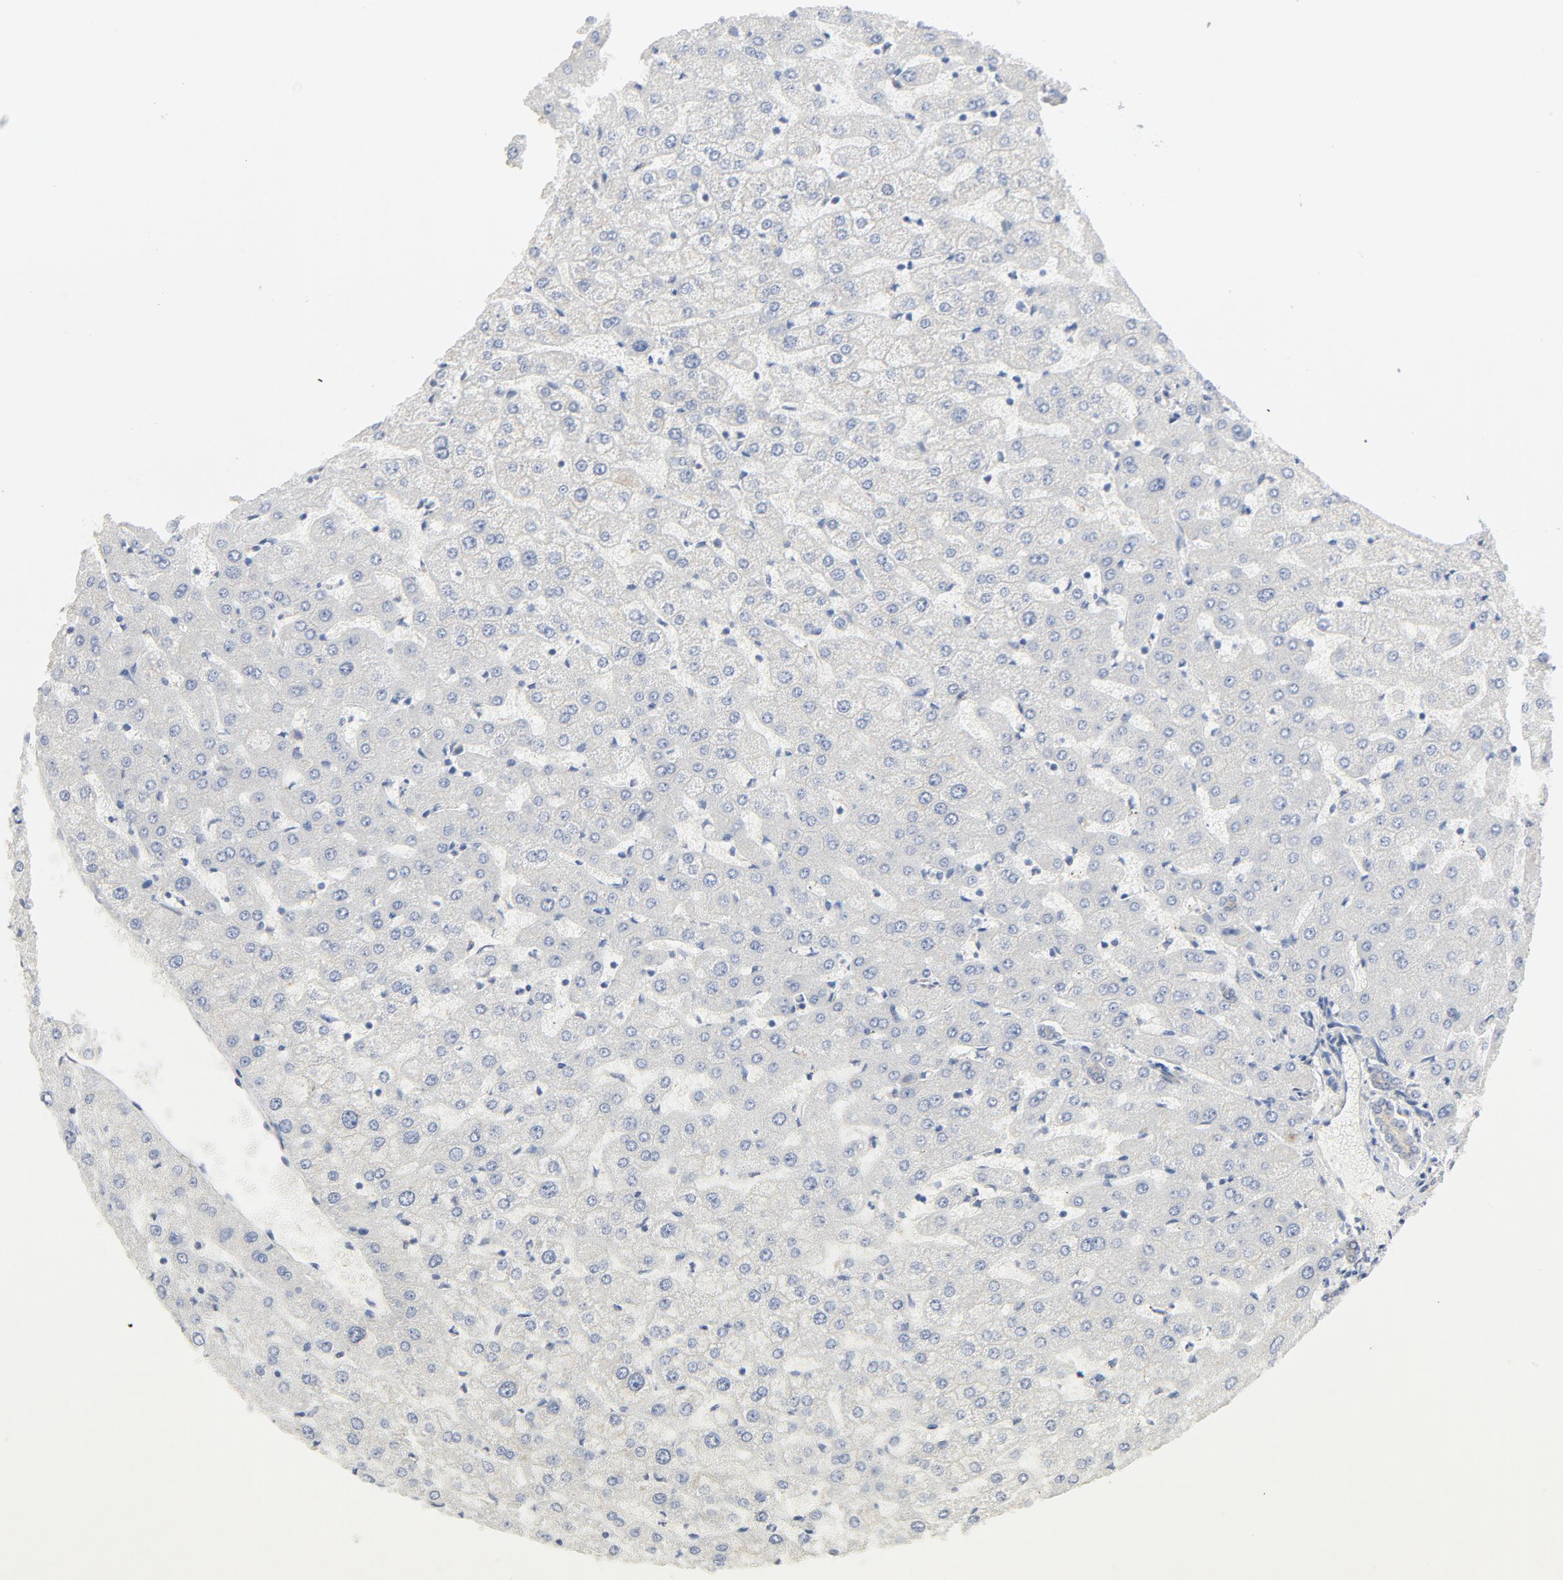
{"staining": {"intensity": "weak", "quantity": ">75%", "location": "cytoplasmic/membranous"}, "tissue": "liver", "cell_type": "Cholangiocytes", "image_type": "normal", "snomed": [{"axis": "morphology", "description": "Normal tissue, NOS"}, {"axis": "morphology", "description": "Fibrosis, NOS"}, {"axis": "topography", "description": "Liver"}], "caption": "Immunohistochemistry (IHC) micrograph of benign liver stained for a protein (brown), which demonstrates low levels of weak cytoplasmic/membranous staining in about >75% of cholangiocytes.", "gene": "MAP2K7", "patient": {"sex": "female", "age": 29}}